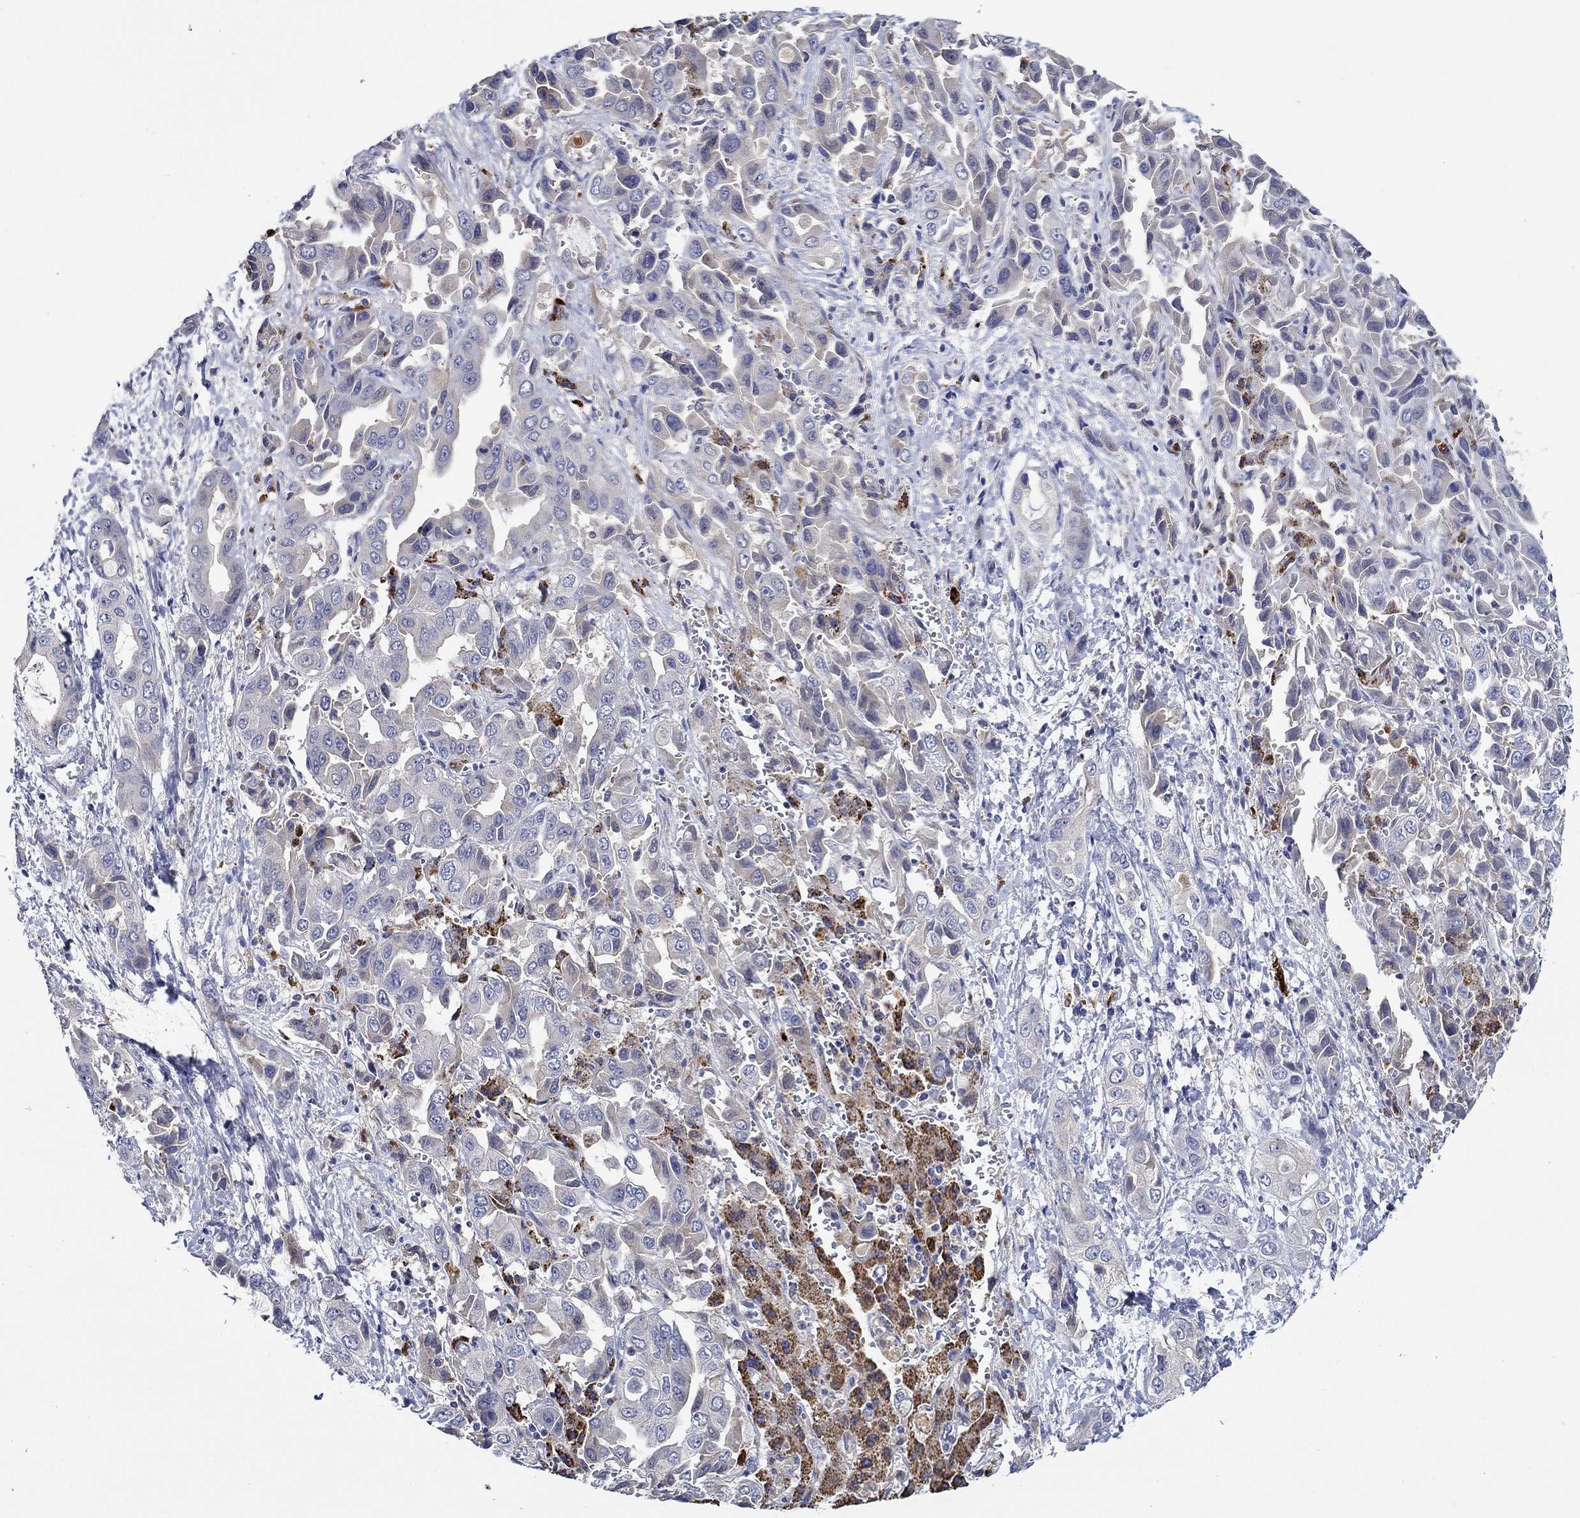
{"staining": {"intensity": "strong", "quantity": "<25%", "location": "cytoplasmic/membranous"}, "tissue": "liver cancer", "cell_type": "Tumor cells", "image_type": "cancer", "snomed": [{"axis": "morphology", "description": "Cholangiocarcinoma"}, {"axis": "topography", "description": "Liver"}], "caption": "Tumor cells demonstrate medium levels of strong cytoplasmic/membranous expression in about <25% of cells in liver cancer.", "gene": "CHIT1", "patient": {"sex": "female", "age": 52}}